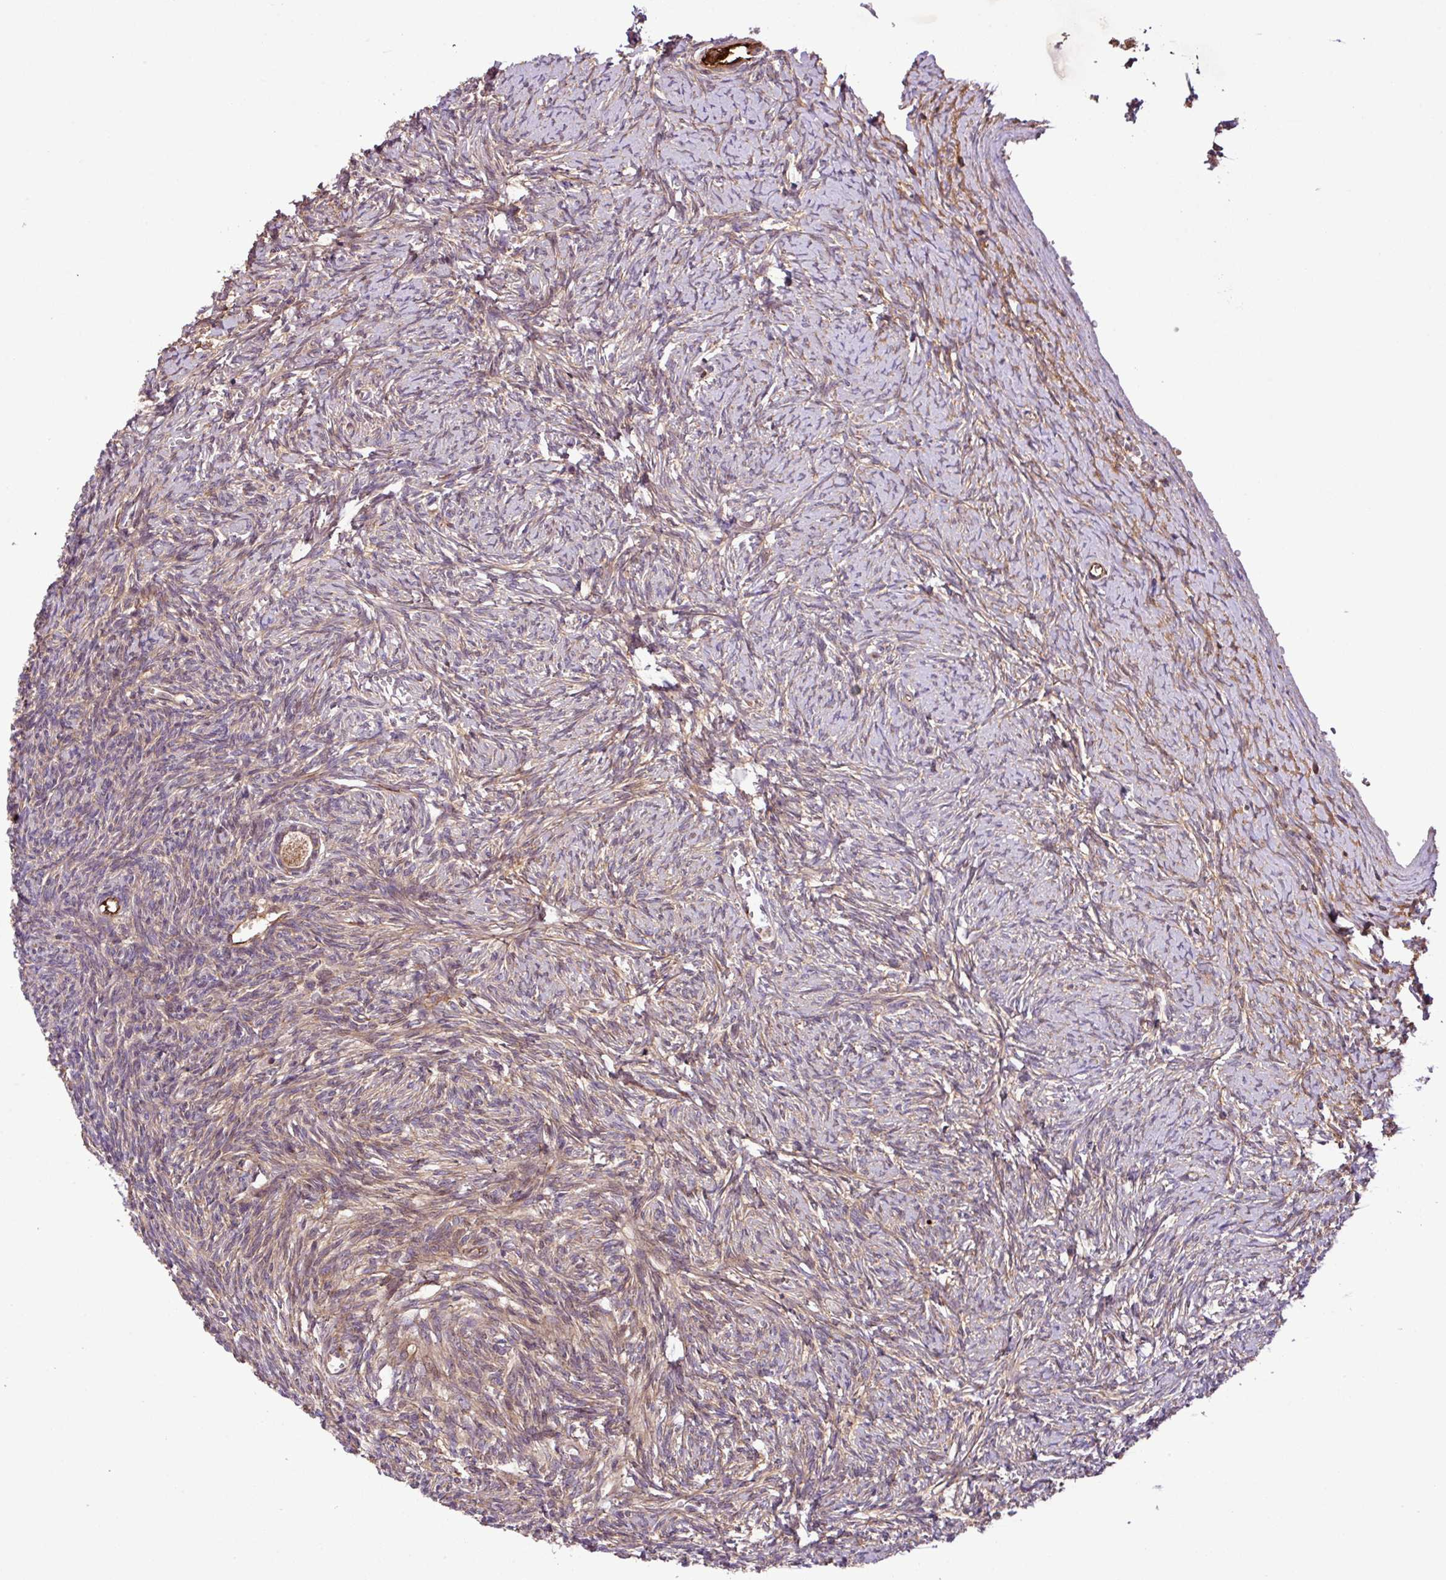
{"staining": {"intensity": "weak", "quantity": ">75%", "location": "cytoplasmic/membranous"}, "tissue": "ovary", "cell_type": "Follicle cells", "image_type": "normal", "snomed": [{"axis": "morphology", "description": "Normal tissue, NOS"}, {"axis": "topography", "description": "Ovary"}], "caption": "Protein analysis of benign ovary demonstrates weak cytoplasmic/membranous staining in approximately >75% of follicle cells.", "gene": "ZNF266", "patient": {"sex": "female", "age": 39}}